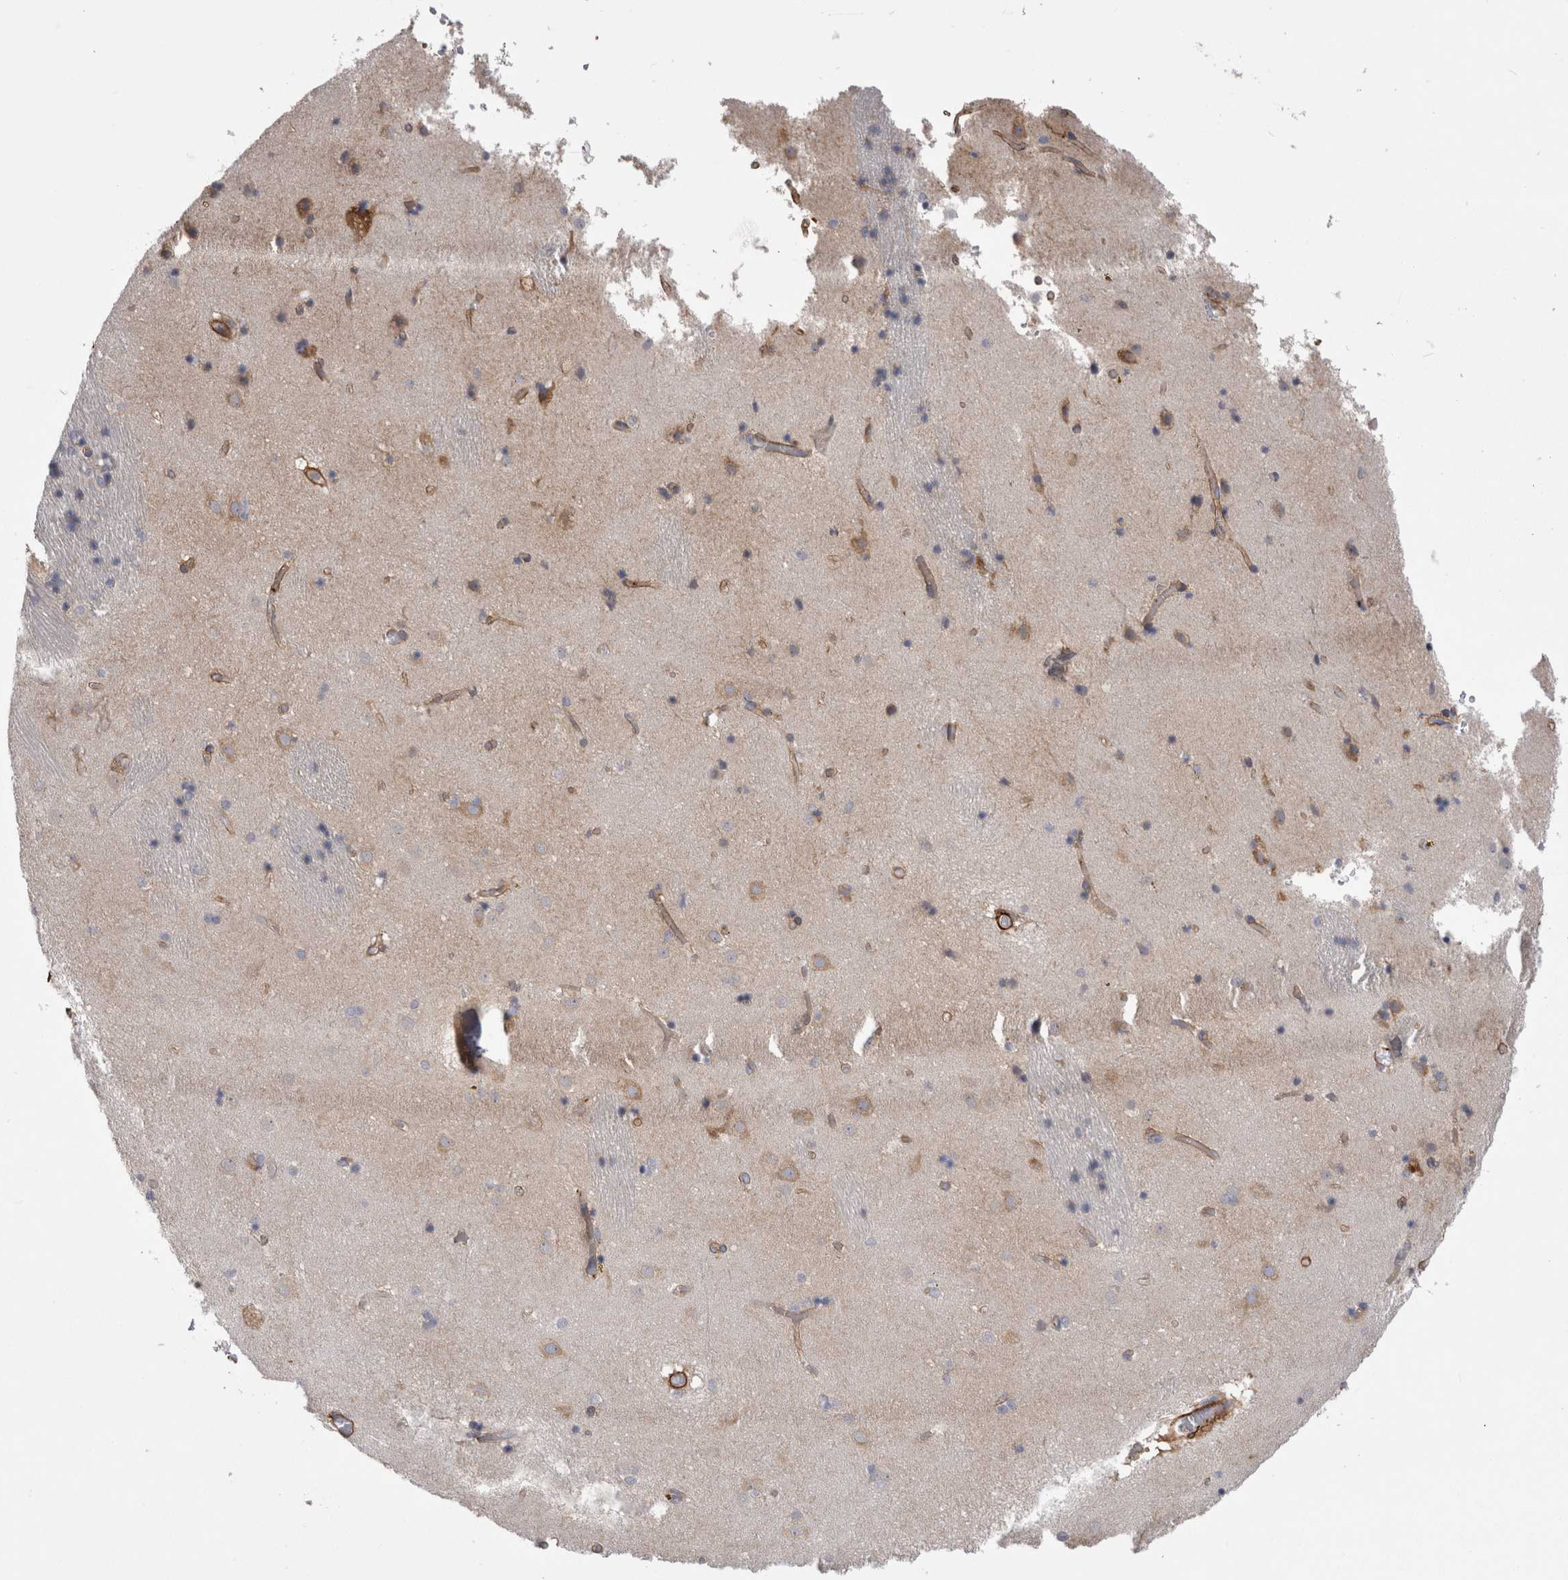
{"staining": {"intensity": "weak", "quantity": "<25%", "location": "cytoplasmic/membranous"}, "tissue": "caudate", "cell_type": "Glial cells", "image_type": "normal", "snomed": [{"axis": "morphology", "description": "Normal tissue, NOS"}, {"axis": "topography", "description": "Lateral ventricle wall"}], "caption": "The immunohistochemistry photomicrograph has no significant expression in glial cells of caudate. (DAB IHC with hematoxylin counter stain).", "gene": "EPRS1", "patient": {"sex": "male", "age": 70}}